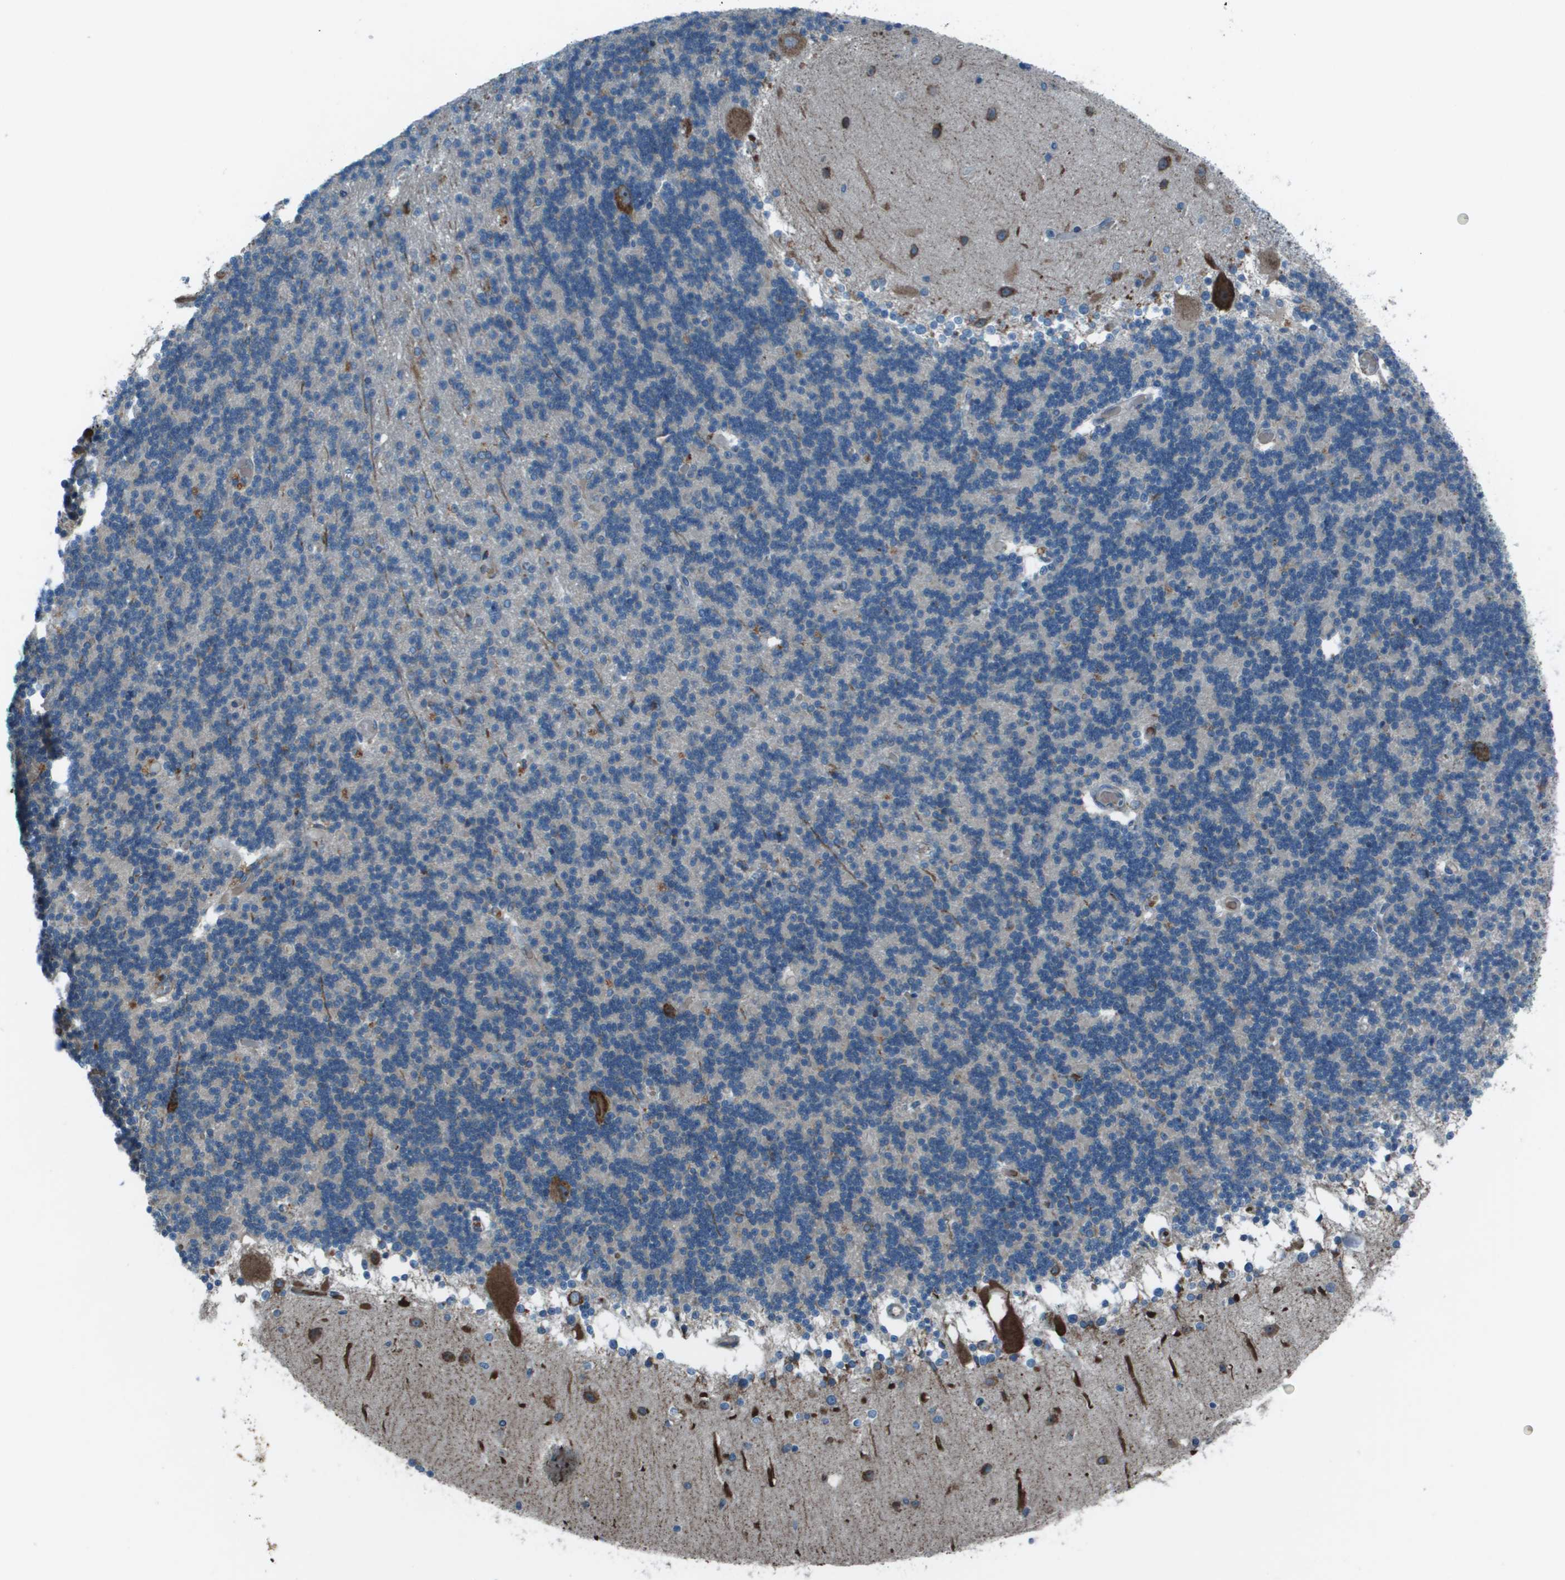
{"staining": {"intensity": "negative", "quantity": "none", "location": "none"}, "tissue": "cerebellum", "cell_type": "Cells in granular layer", "image_type": "normal", "snomed": [{"axis": "morphology", "description": "Normal tissue, NOS"}, {"axis": "topography", "description": "Cerebellum"}], "caption": "DAB immunohistochemical staining of benign human cerebellum exhibits no significant staining in cells in granular layer. (Stains: DAB immunohistochemistry (IHC) with hematoxylin counter stain, Microscopy: brightfield microscopy at high magnification).", "gene": "UTS2", "patient": {"sex": "female", "age": 54}}